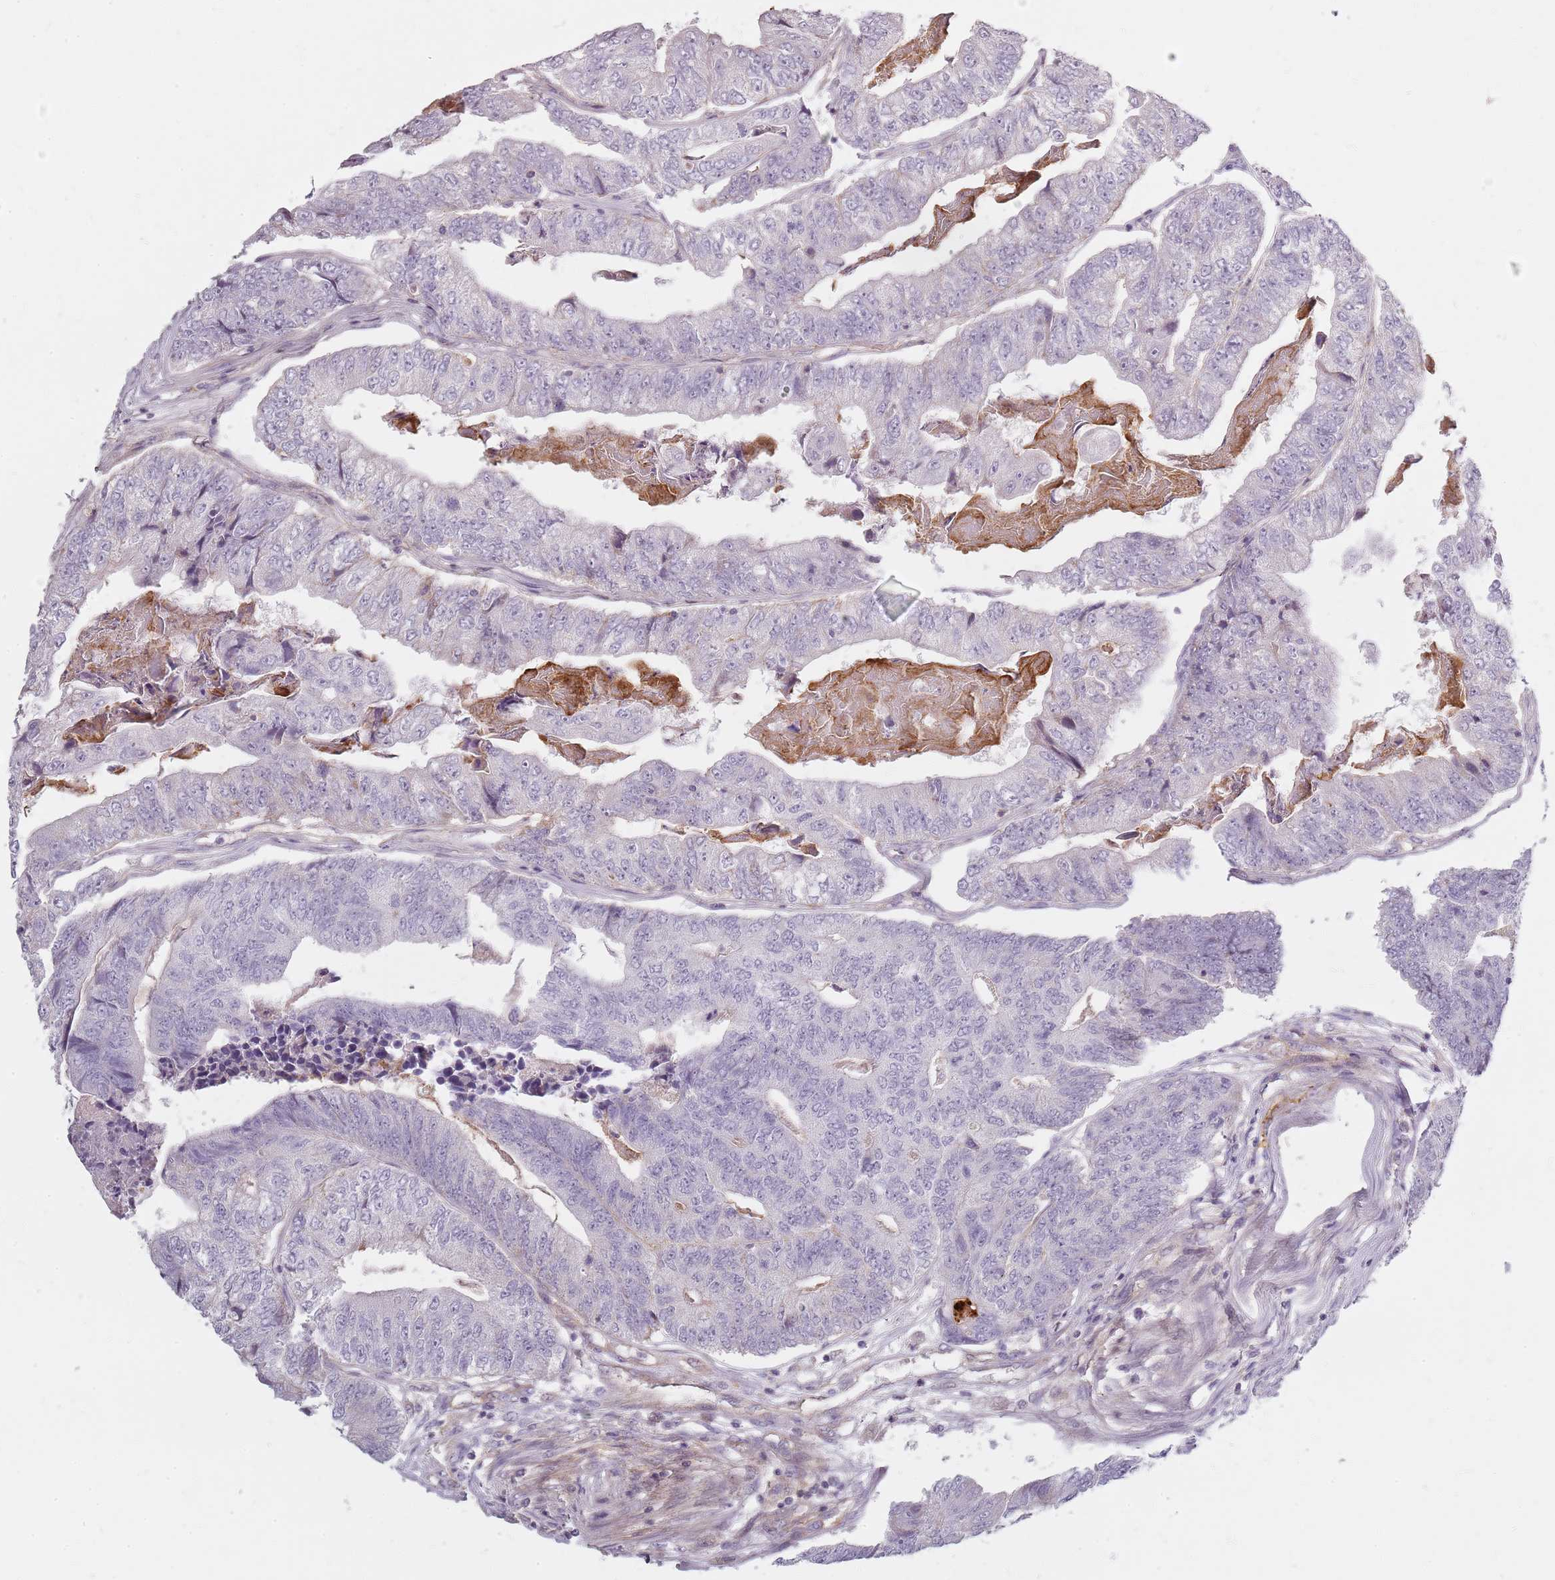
{"staining": {"intensity": "negative", "quantity": "none", "location": "none"}, "tissue": "colorectal cancer", "cell_type": "Tumor cells", "image_type": "cancer", "snomed": [{"axis": "morphology", "description": "Adenocarcinoma, NOS"}, {"axis": "topography", "description": "Colon"}], "caption": "DAB (3,3'-diaminobenzidine) immunohistochemical staining of colorectal adenocarcinoma reveals no significant expression in tumor cells.", "gene": "SYNGR3", "patient": {"sex": "female", "age": 67}}